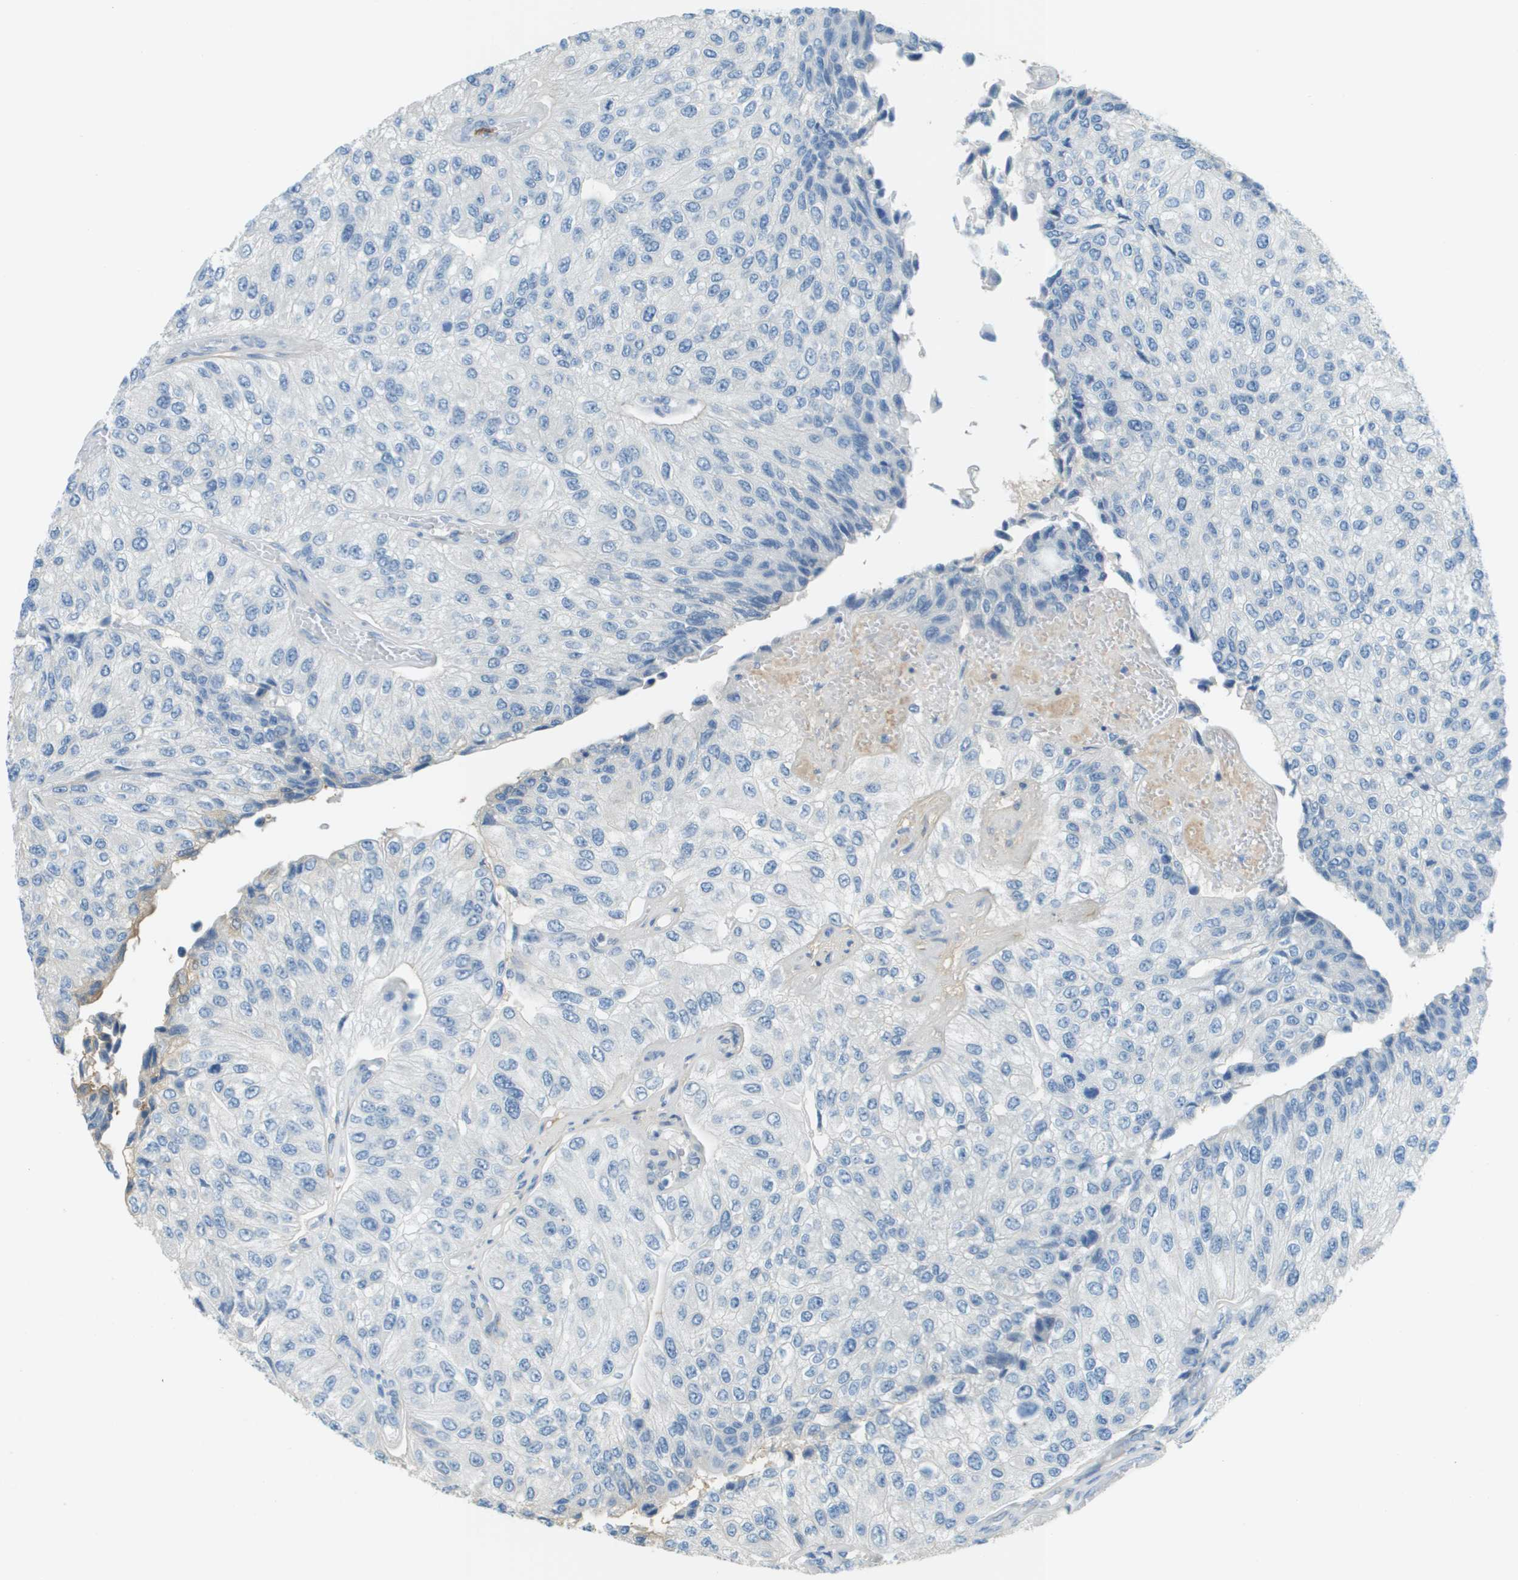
{"staining": {"intensity": "negative", "quantity": "none", "location": "none"}, "tissue": "urothelial cancer", "cell_type": "Tumor cells", "image_type": "cancer", "snomed": [{"axis": "morphology", "description": "Urothelial carcinoma, High grade"}, {"axis": "topography", "description": "Kidney"}, {"axis": "topography", "description": "Urinary bladder"}], "caption": "Human urothelial cancer stained for a protein using IHC displays no expression in tumor cells.", "gene": "DCN", "patient": {"sex": "male", "age": 77}}